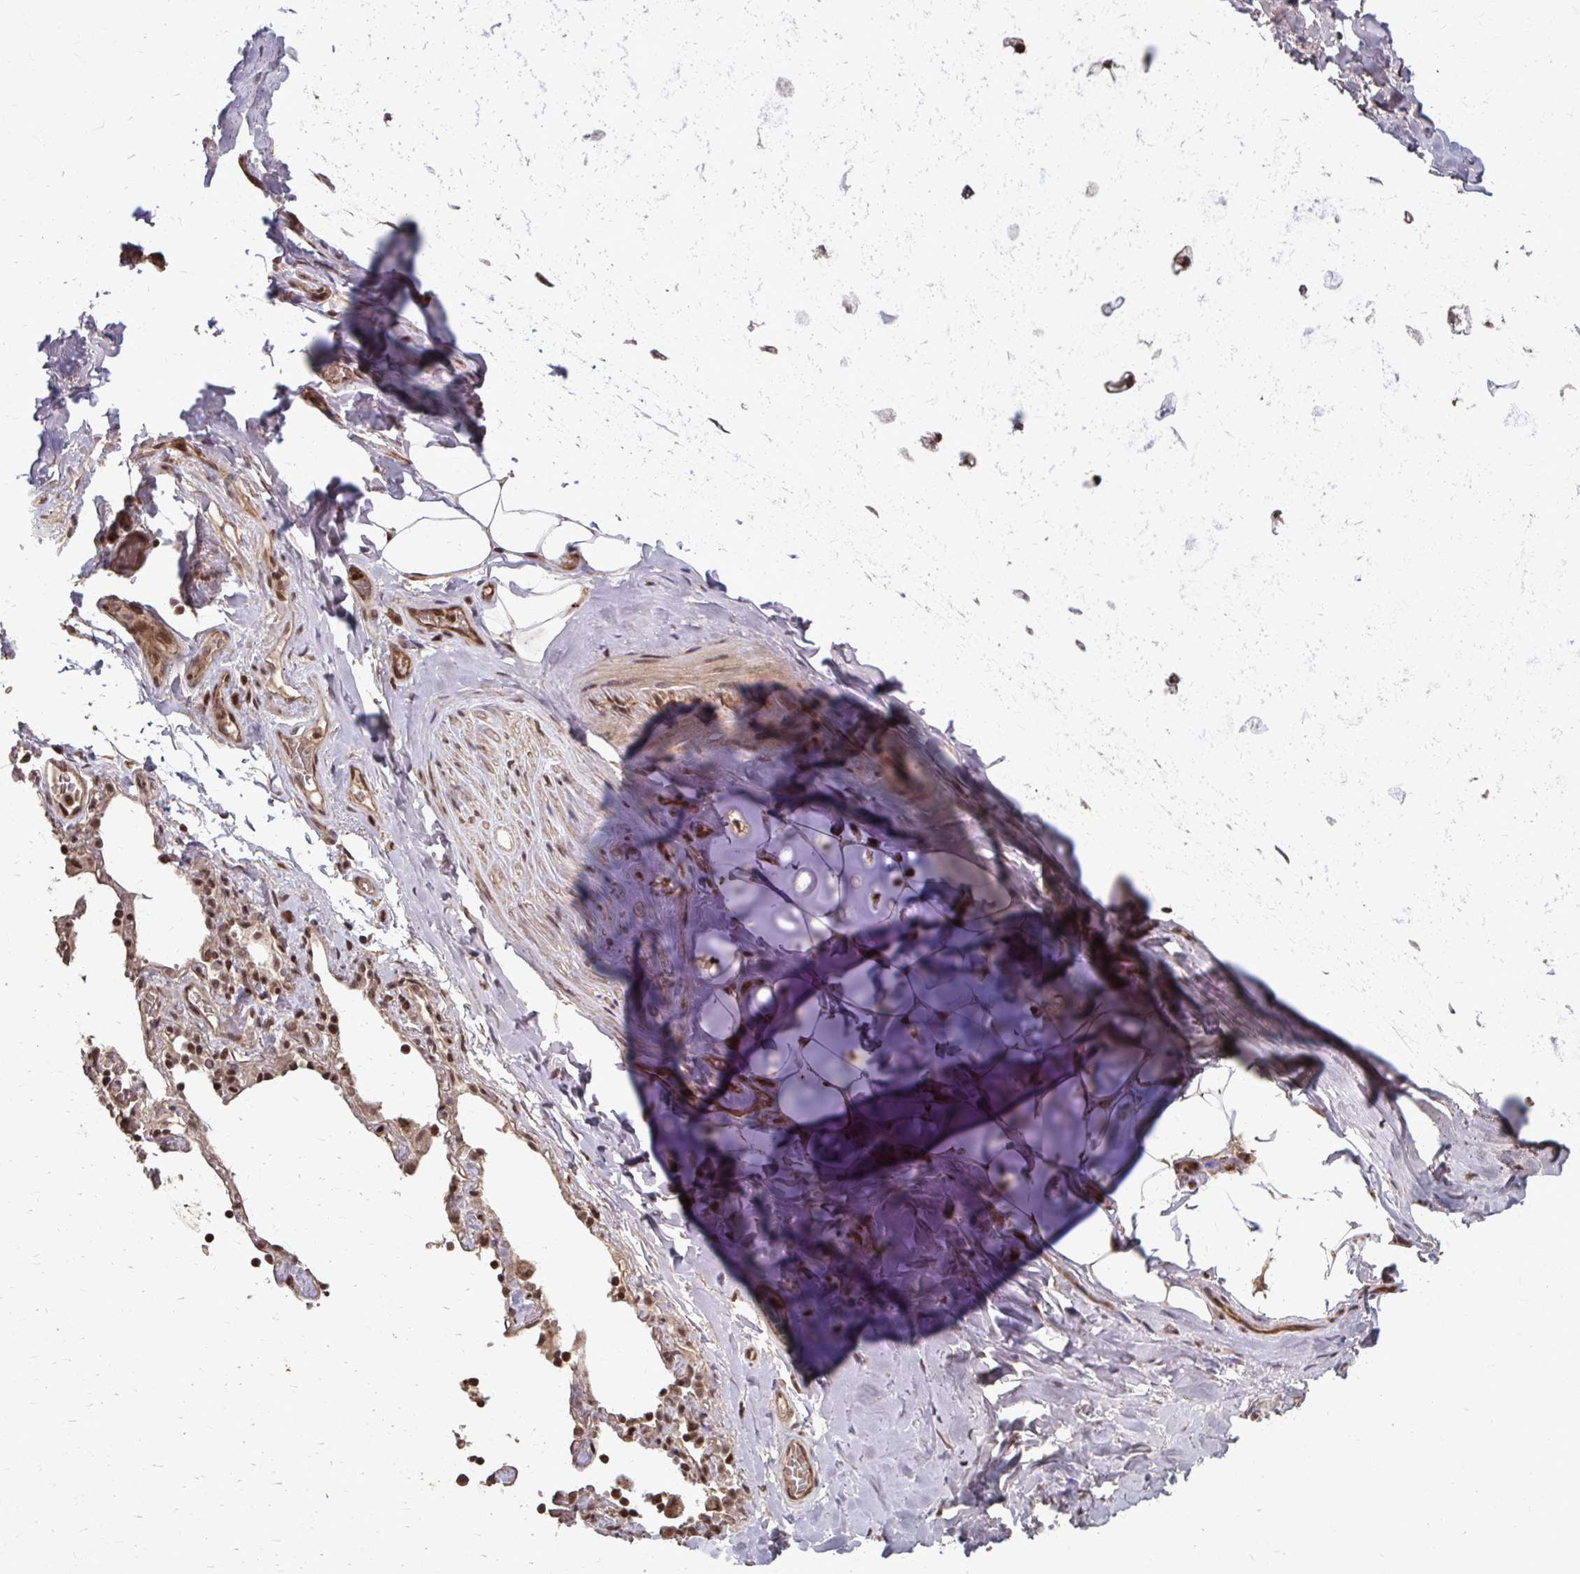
{"staining": {"intensity": "moderate", "quantity": ">75%", "location": "nuclear"}, "tissue": "adipose tissue", "cell_type": "Adipocytes", "image_type": "normal", "snomed": [{"axis": "morphology", "description": "Normal tissue, NOS"}, {"axis": "topography", "description": "Cartilage tissue"}, {"axis": "topography", "description": "Bronchus"}], "caption": "Immunohistochemical staining of benign human adipose tissue reveals moderate nuclear protein positivity in about >75% of adipocytes.", "gene": "SS18", "patient": {"sex": "male", "age": 64}}